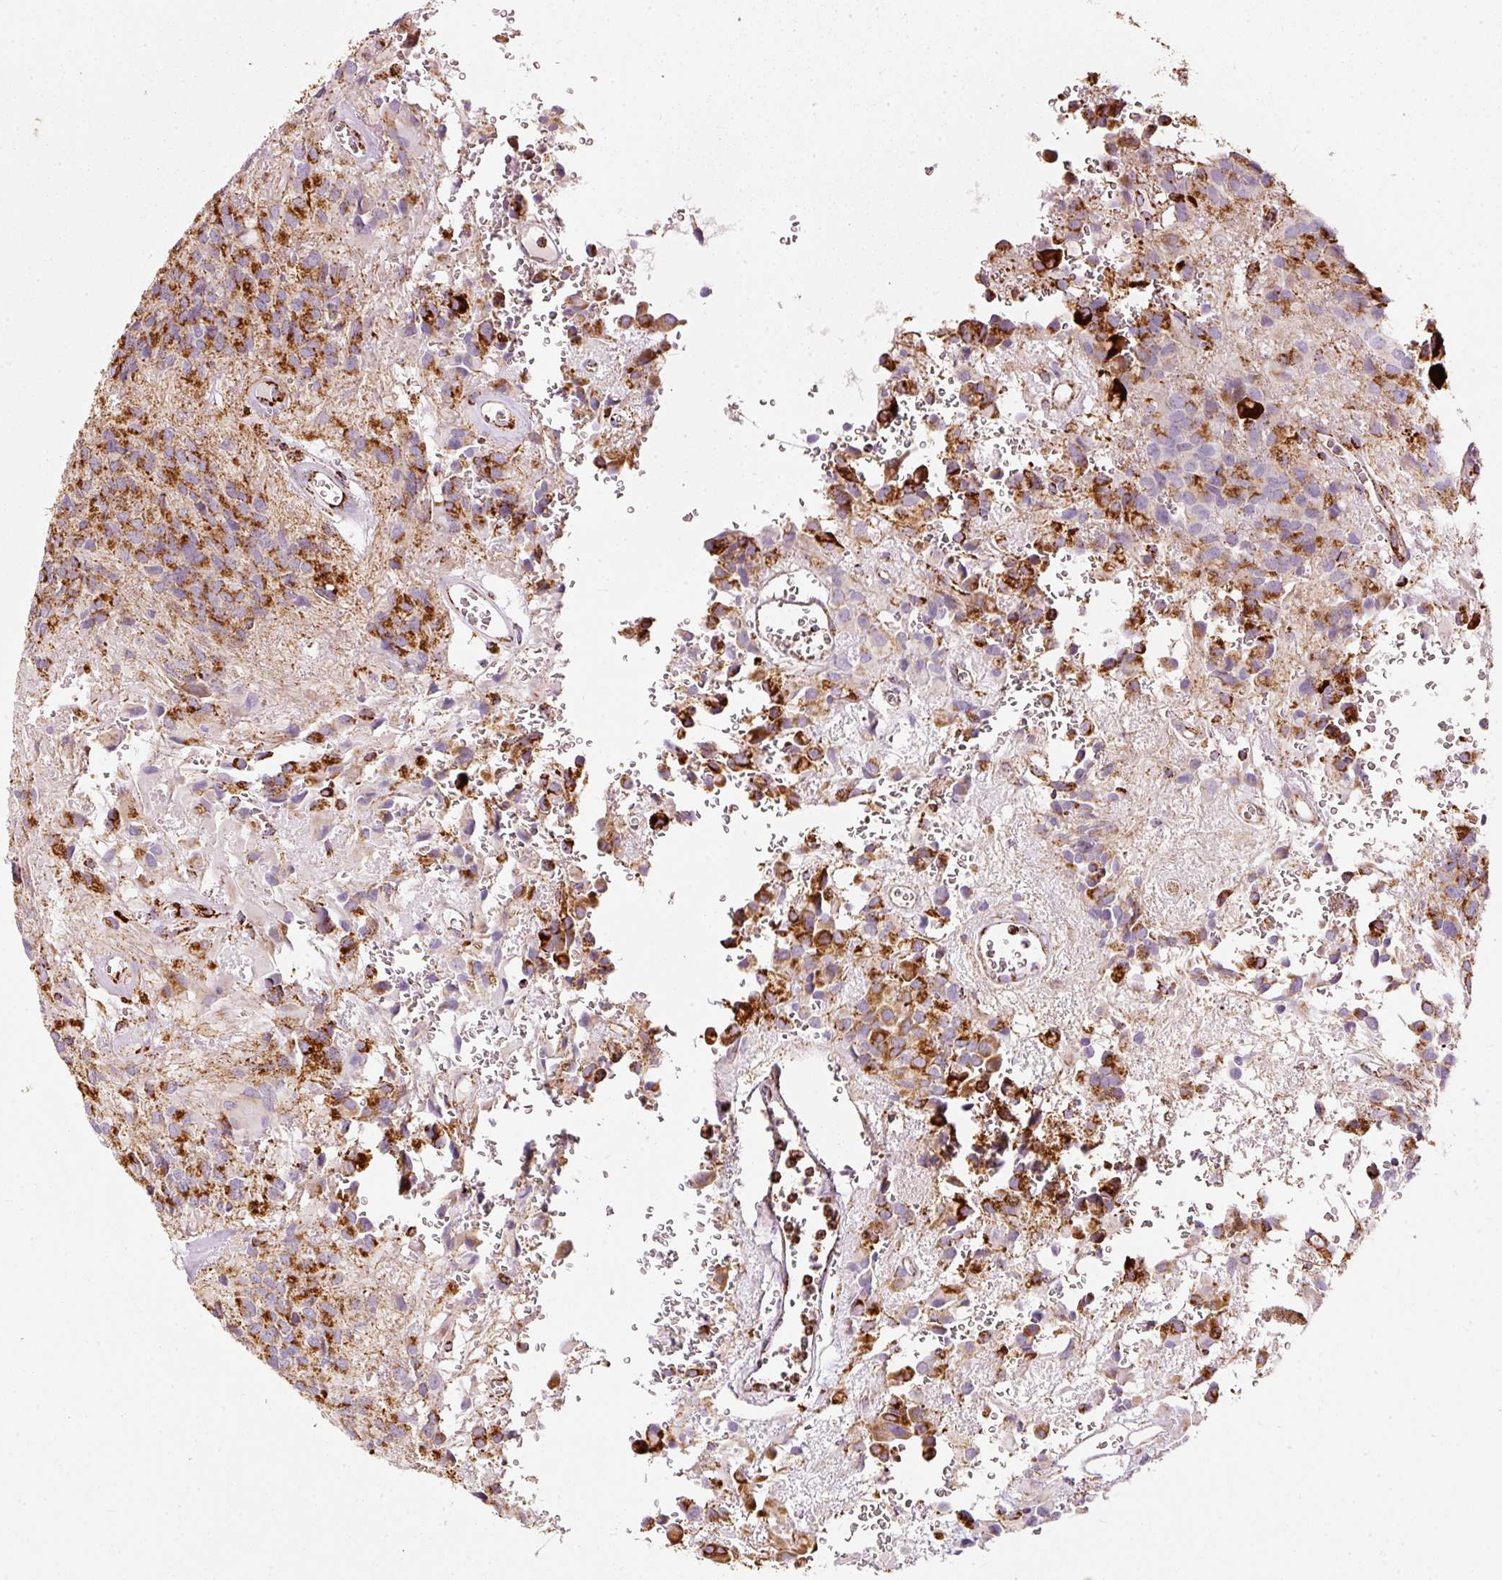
{"staining": {"intensity": "strong", "quantity": "25%-75%", "location": "cytoplasmic/membranous"}, "tissue": "glioma", "cell_type": "Tumor cells", "image_type": "cancer", "snomed": [{"axis": "morphology", "description": "Glioma, malignant, Low grade"}, {"axis": "topography", "description": "Brain"}], "caption": "DAB immunohistochemical staining of human glioma exhibits strong cytoplasmic/membranous protein staining in about 25%-75% of tumor cells.", "gene": "MT-CO2", "patient": {"sex": "male", "age": 56}}